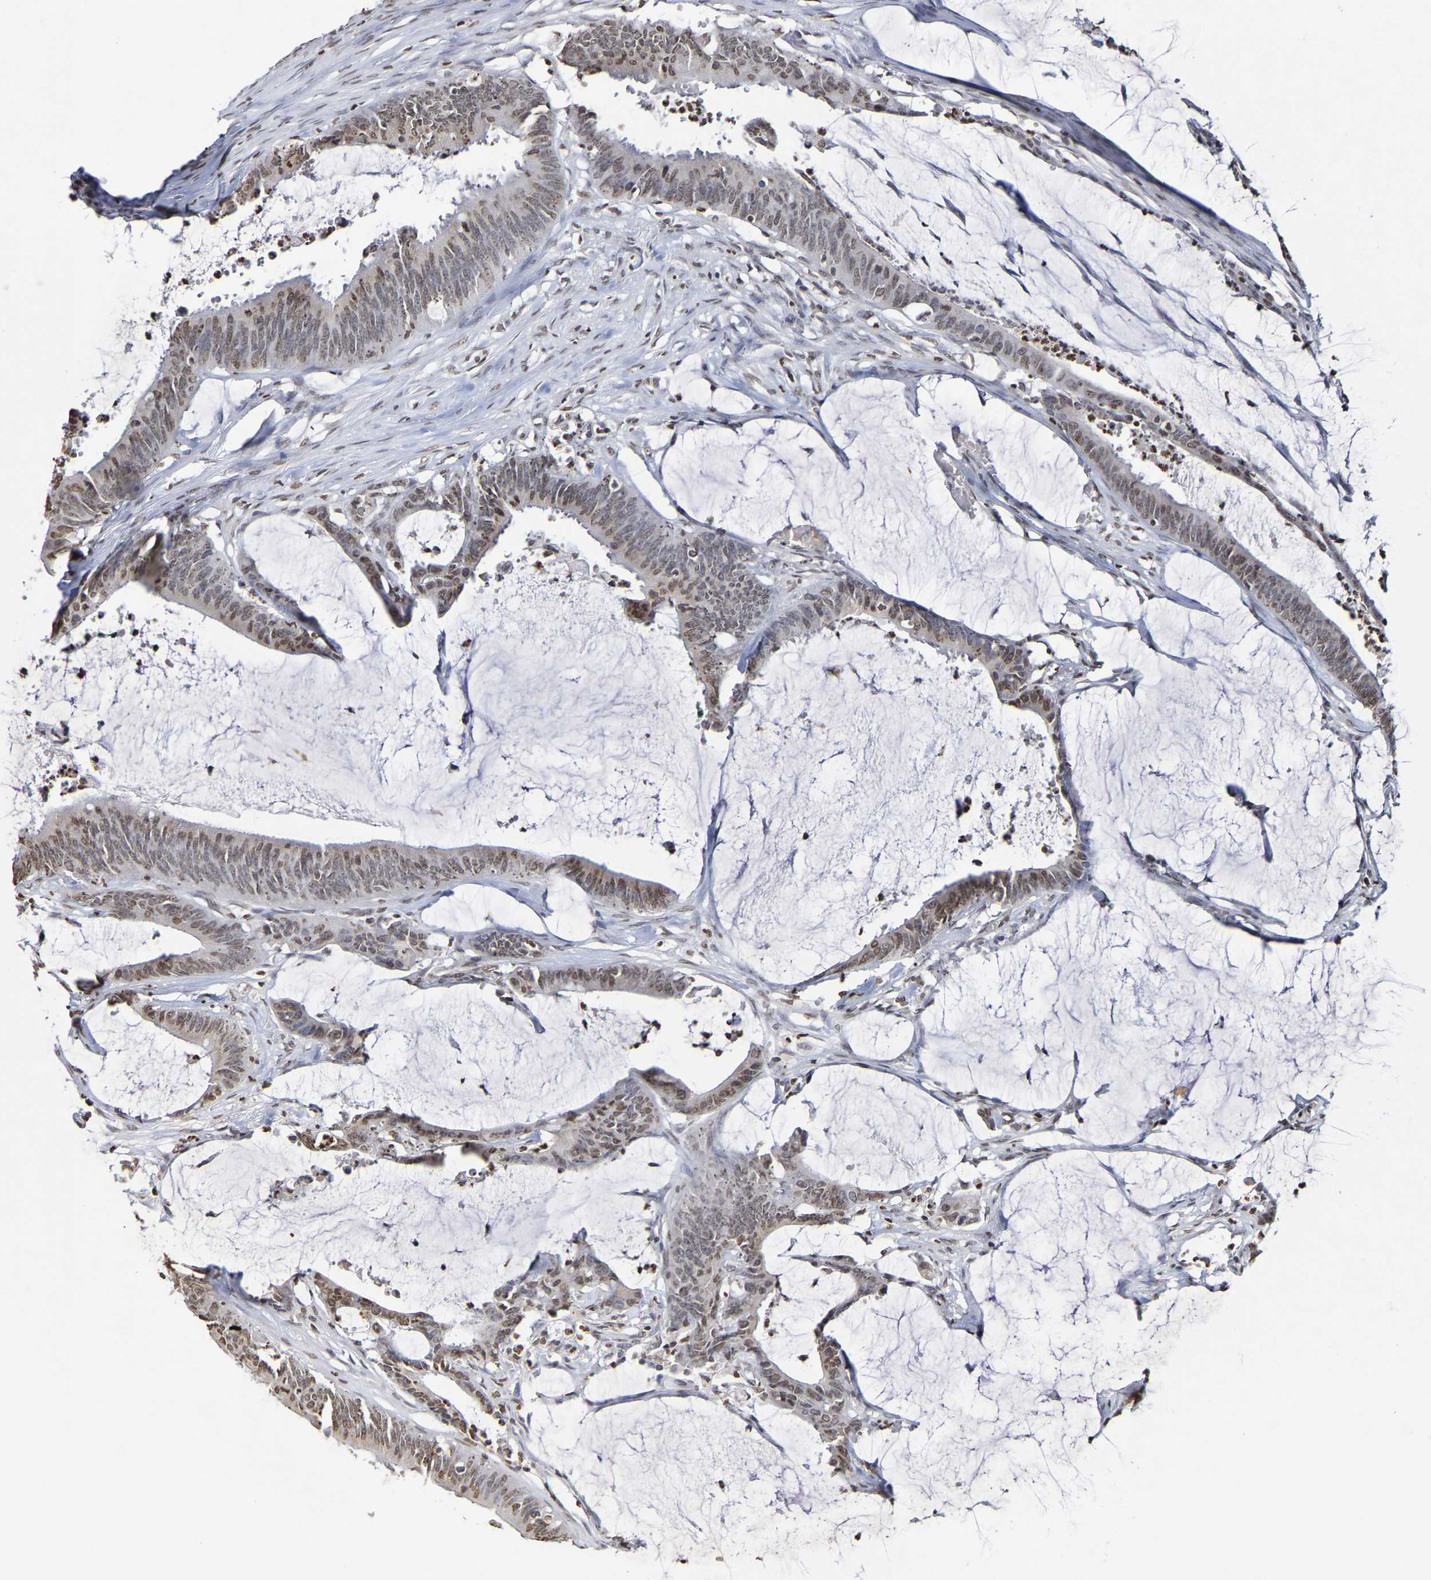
{"staining": {"intensity": "moderate", "quantity": ">75%", "location": "nuclear"}, "tissue": "colorectal cancer", "cell_type": "Tumor cells", "image_type": "cancer", "snomed": [{"axis": "morphology", "description": "Adenocarcinoma, NOS"}, {"axis": "topography", "description": "Rectum"}], "caption": "About >75% of tumor cells in adenocarcinoma (colorectal) show moderate nuclear protein staining as visualized by brown immunohistochemical staining.", "gene": "ATF4", "patient": {"sex": "female", "age": 66}}